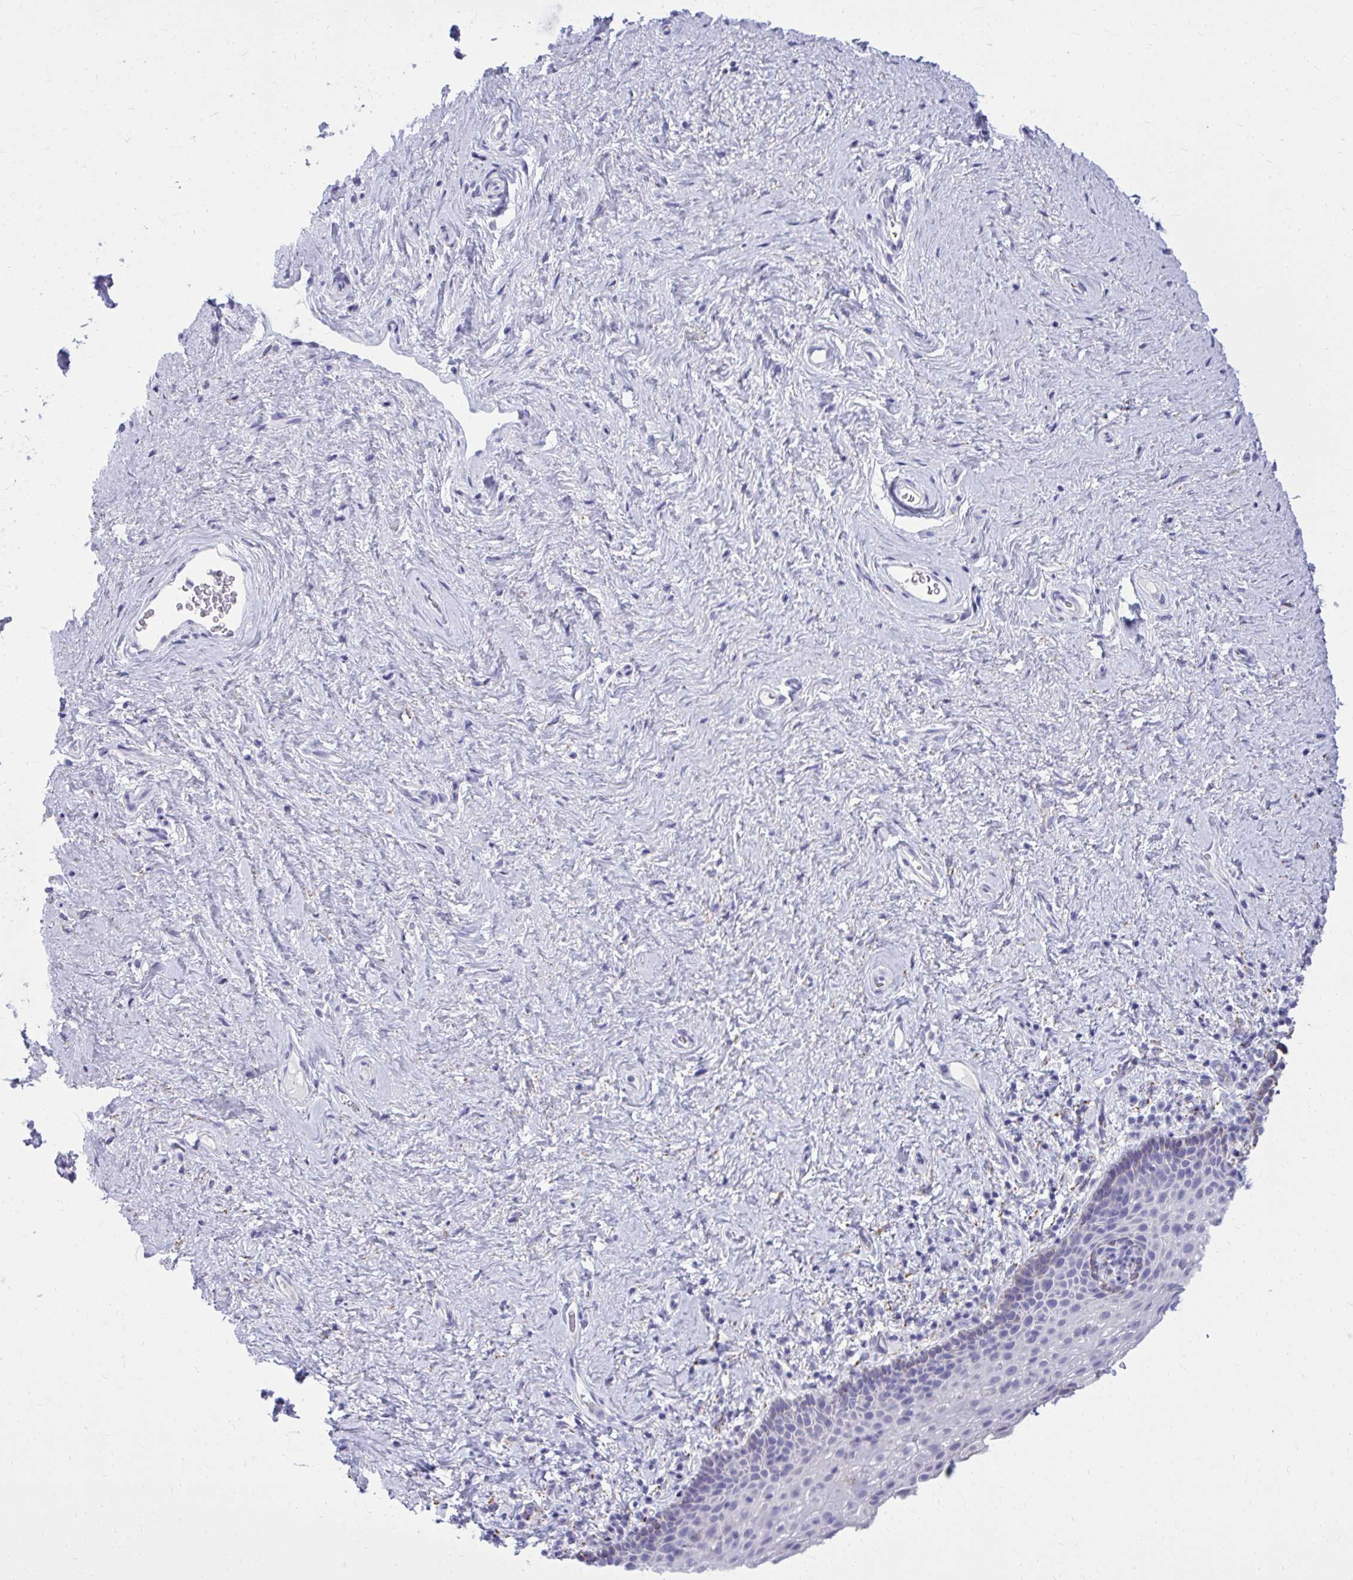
{"staining": {"intensity": "negative", "quantity": "none", "location": "none"}, "tissue": "vagina", "cell_type": "Squamous epithelial cells", "image_type": "normal", "snomed": [{"axis": "morphology", "description": "Normal tissue, NOS"}, {"axis": "topography", "description": "Vagina"}], "caption": "Immunohistochemistry micrograph of unremarkable human vagina stained for a protein (brown), which displays no staining in squamous epithelial cells.", "gene": "AIG1", "patient": {"sex": "female", "age": 61}}